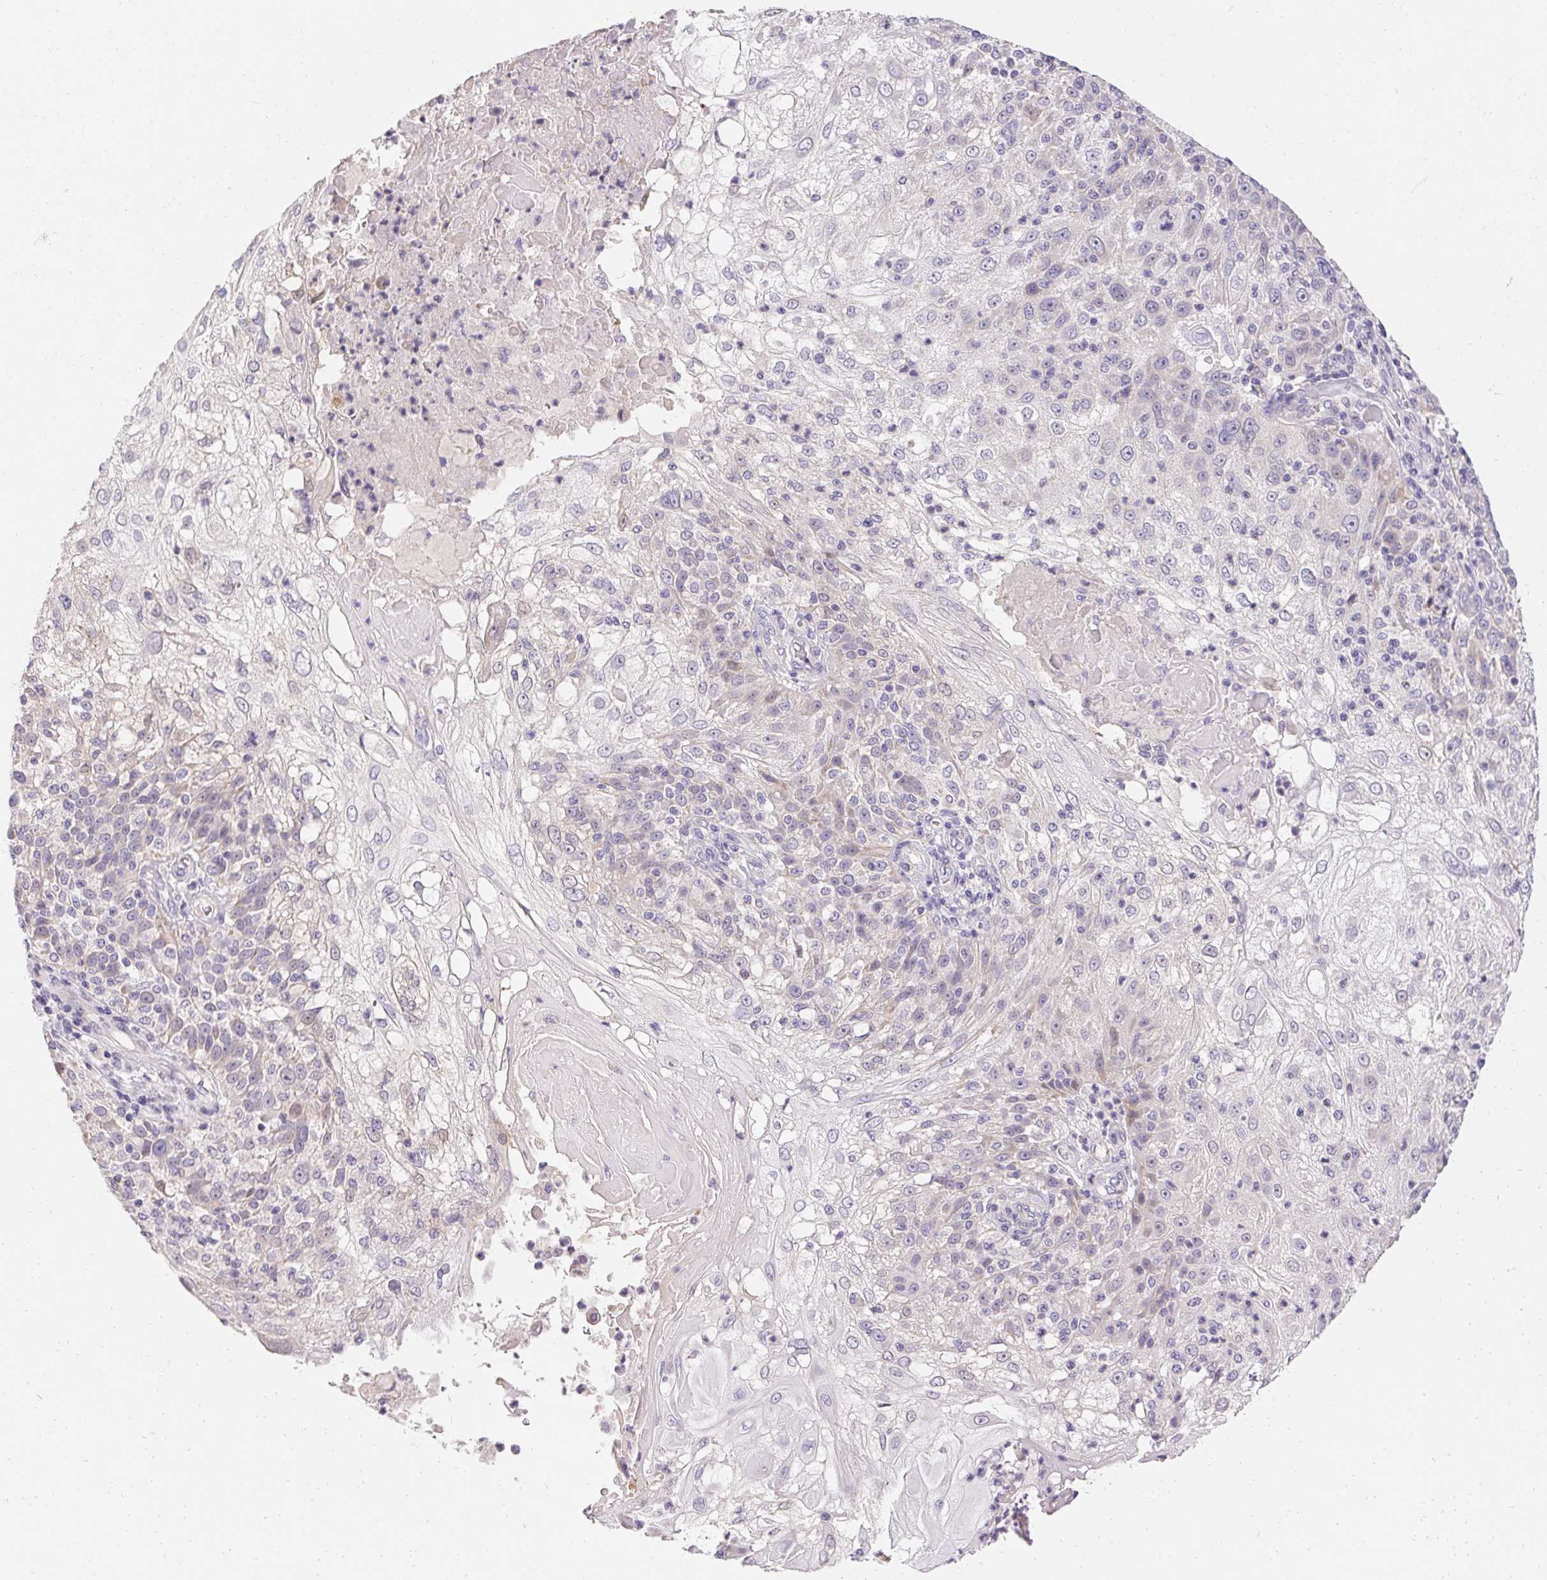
{"staining": {"intensity": "weak", "quantity": "<25%", "location": "cytoplasmic/membranous"}, "tissue": "skin cancer", "cell_type": "Tumor cells", "image_type": "cancer", "snomed": [{"axis": "morphology", "description": "Normal tissue, NOS"}, {"axis": "morphology", "description": "Squamous cell carcinoma, NOS"}, {"axis": "topography", "description": "Skin"}], "caption": "Tumor cells show no significant protein expression in skin cancer (squamous cell carcinoma).", "gene": "TRIP13", "patient": {"sex": "female", "age": 83}}